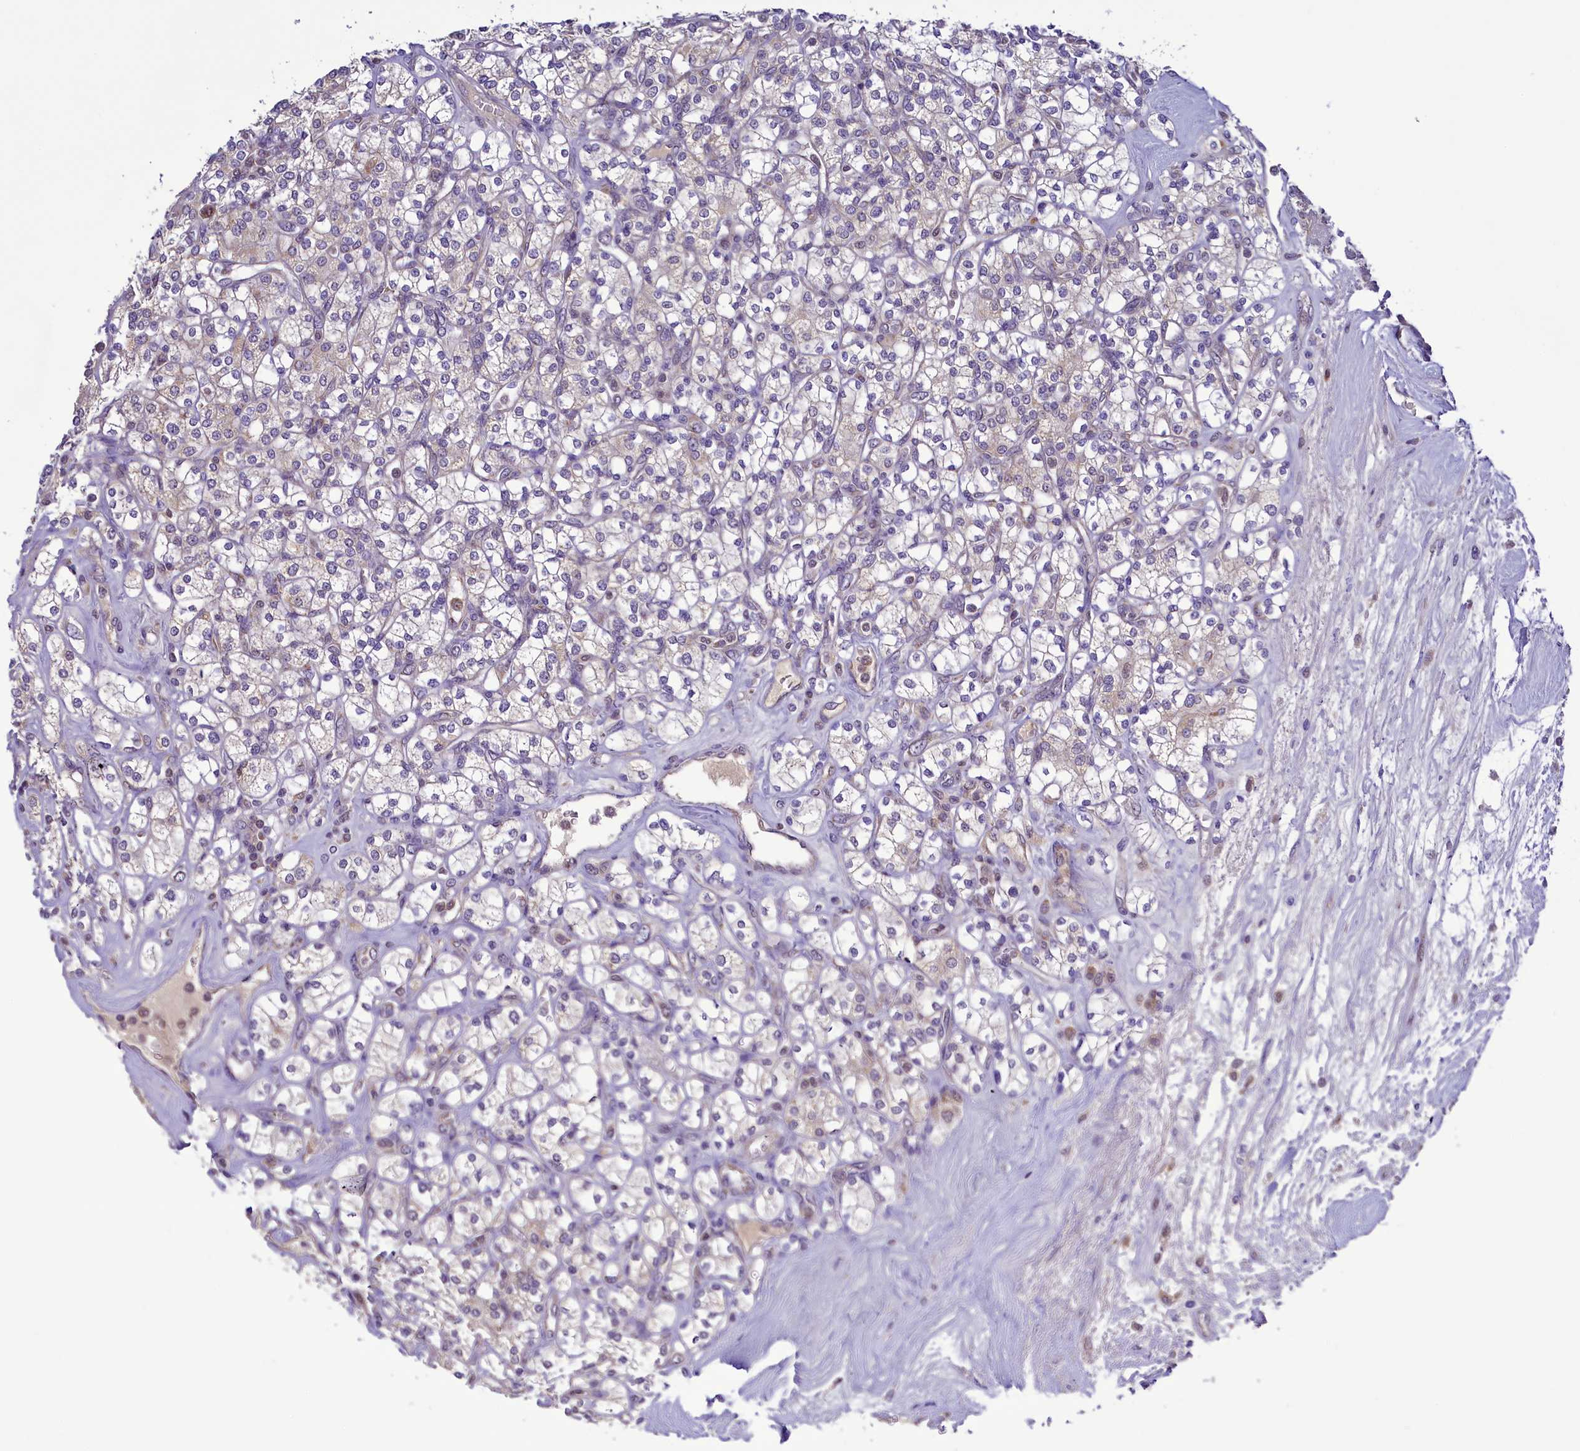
{"staining": {"intensity": "weak", "quantity": "<25%", "location": "cytoplasmic/membranous"}, "tissue": "renal cancer", "cell_type": "Tumor cells", "image_type": "cancer", "snomed": [{"axis": "morphology", "description": "Adenocarcinoma, NOS"}, {"axis": "topography", "description": "Kidney"}], "caption": "A high-resolution photomicrograph shows immunohistochemistry (IHC) staining of renal cancer, which exhibits no significant staining in tumor cells.", "gene": "PAF1", "patient": {"sex": "male", "age": 77}}